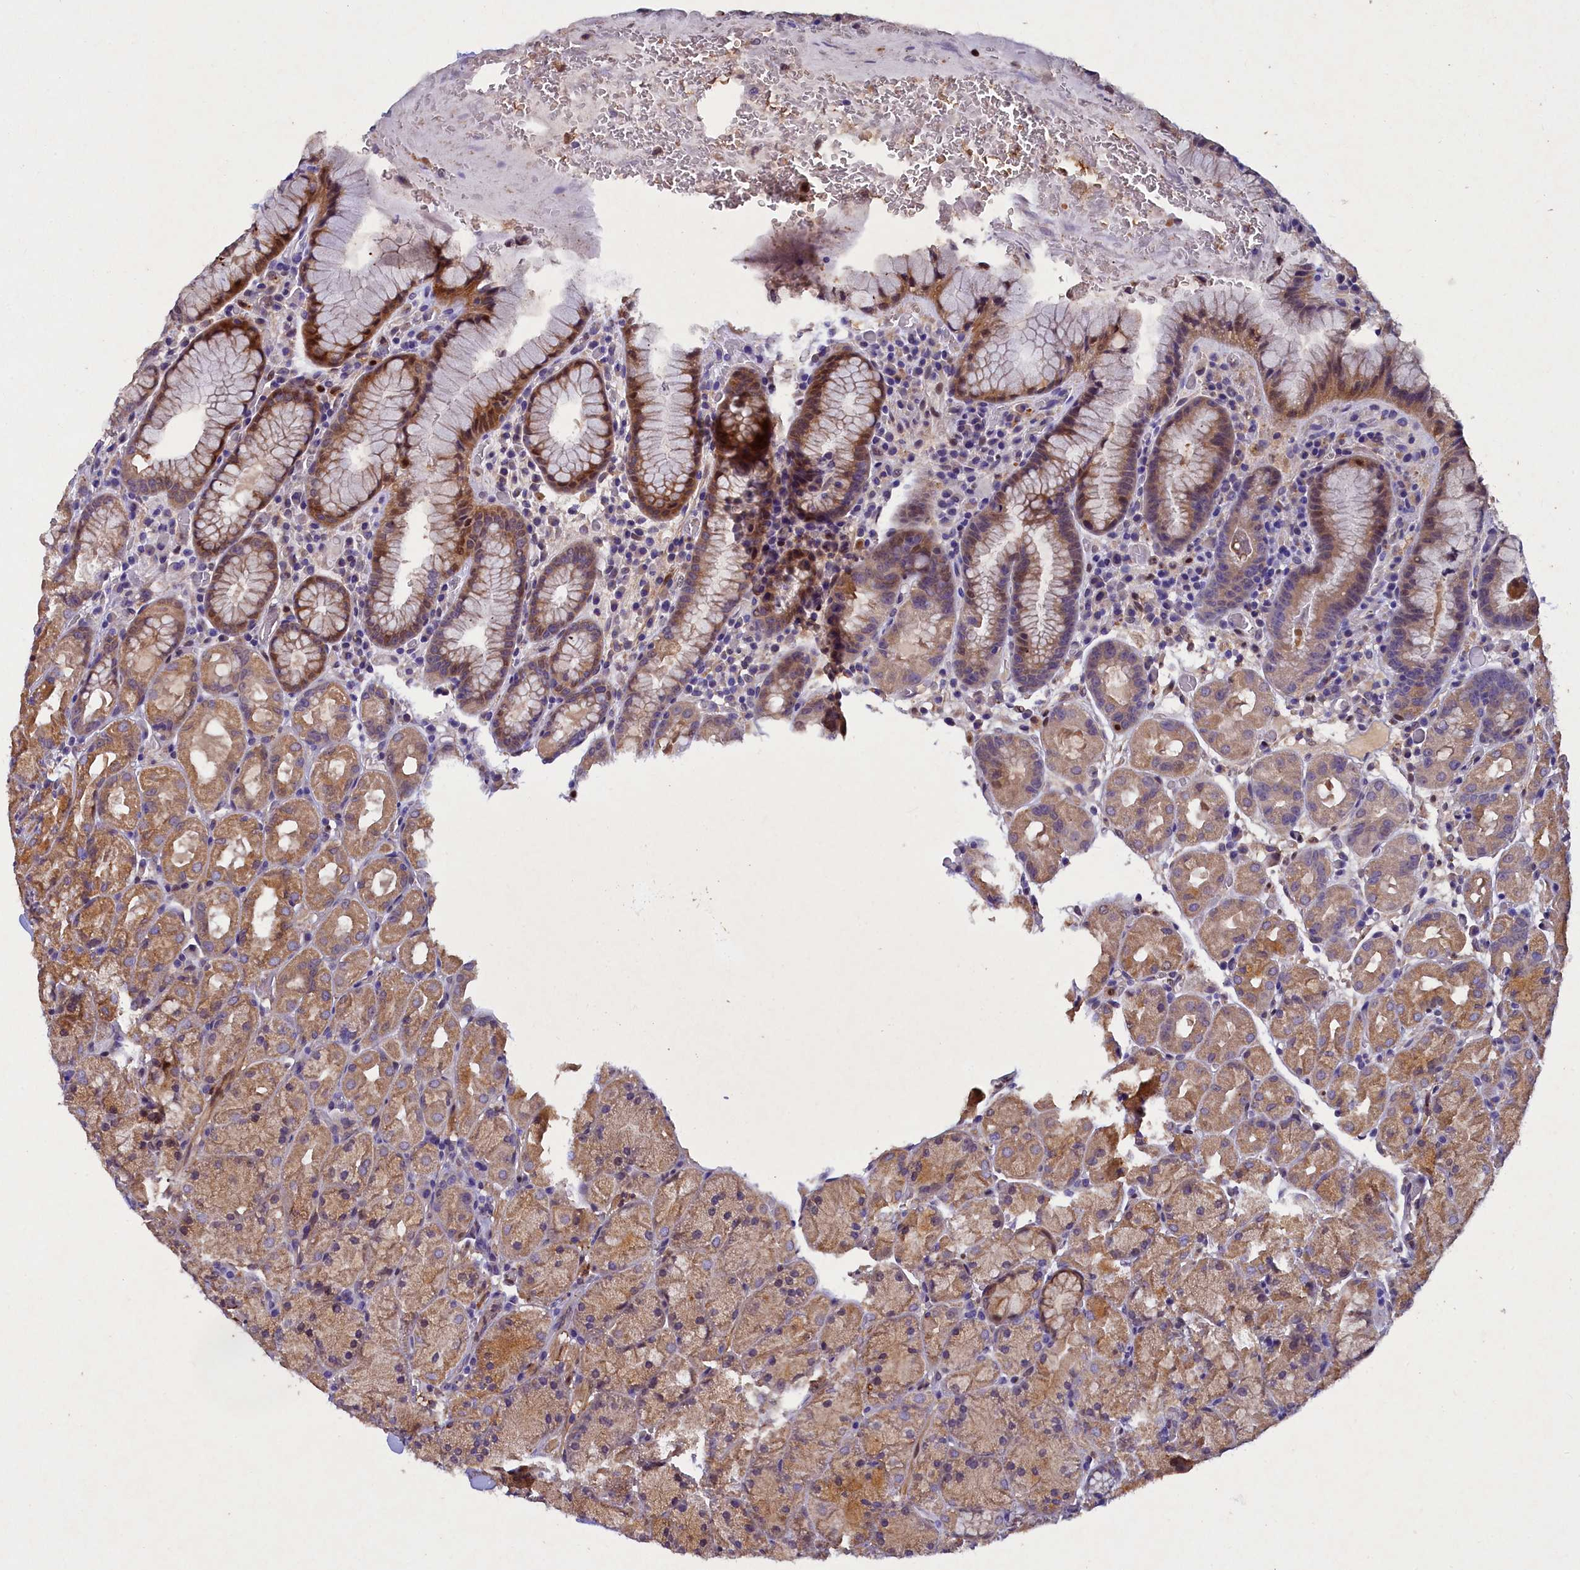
{"staining": {"intensity": "strong", "quantity": "25%-75%", "location": "cytoplasmic/membranous"}, "tissue": "stomach", "cell_type": "Glandular cells", "image_type": "normal", "snomed": [{"axis": "morphology", "description": "Normal tissue, NOS"}, {"axis": "topography", "description": "Stomach, upper"}, {"axis": "topography", "description": "Stomach, lower"}], "caption": "Protein expression analysis of benign human stomach reveals strong cytoplasmic/membranous expression in about 25%-75% of glandular cells. The staining was performed using DAB (3,3'-diaminobenzidine) to visualize the protein expression in brown, while the nuclei were stained in blue with hematoxylin (Magnification: 20x).", "gene": "TGDS", "patient": {"sex": "male", "age": 80}}